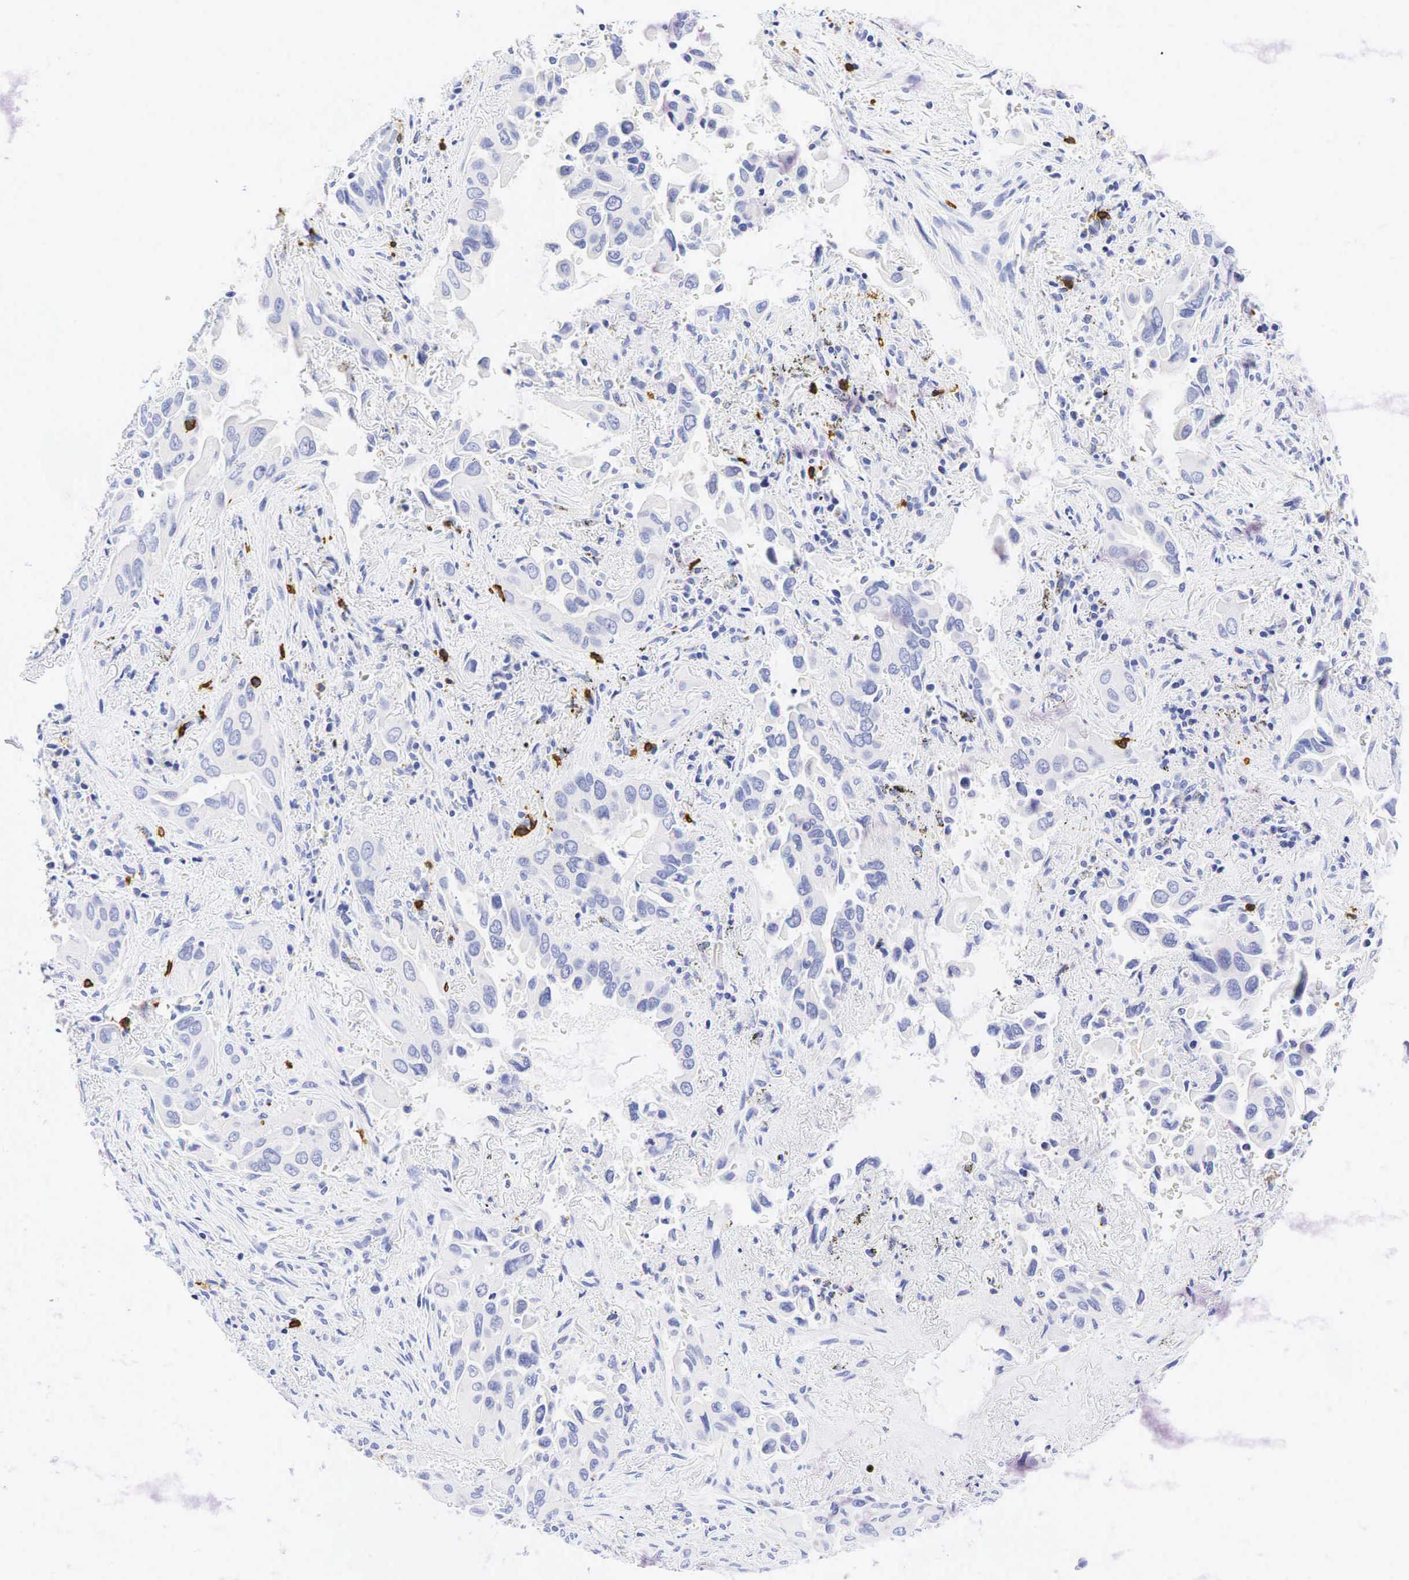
{"staining": {"intensity": "negative", "quantity": "none", "location": "none"}, "tissue": "lung cancer", "cell_type": "Tumor cells", "image_type": "cancer", "snomed": [{"axis": "morphology", "description": "Adenocarcinoma, NOS"}, {"axis": "topography", "description": "Lung"}], "caption": "High magnification brightfield microscopy of lung cancer stained with DAB (3,3'-diaminobenzidine) (brown) and counterstained with hematoxylin (blue): tumor cells show no significant expression. The staining was performed using DAB to visualize the protein expression in brown, while the nuclei were stained in blue with hematoxylin (Magnification: 20x).", "gene": "CD8A", "patient": {"sex": "male", "age": 68}}